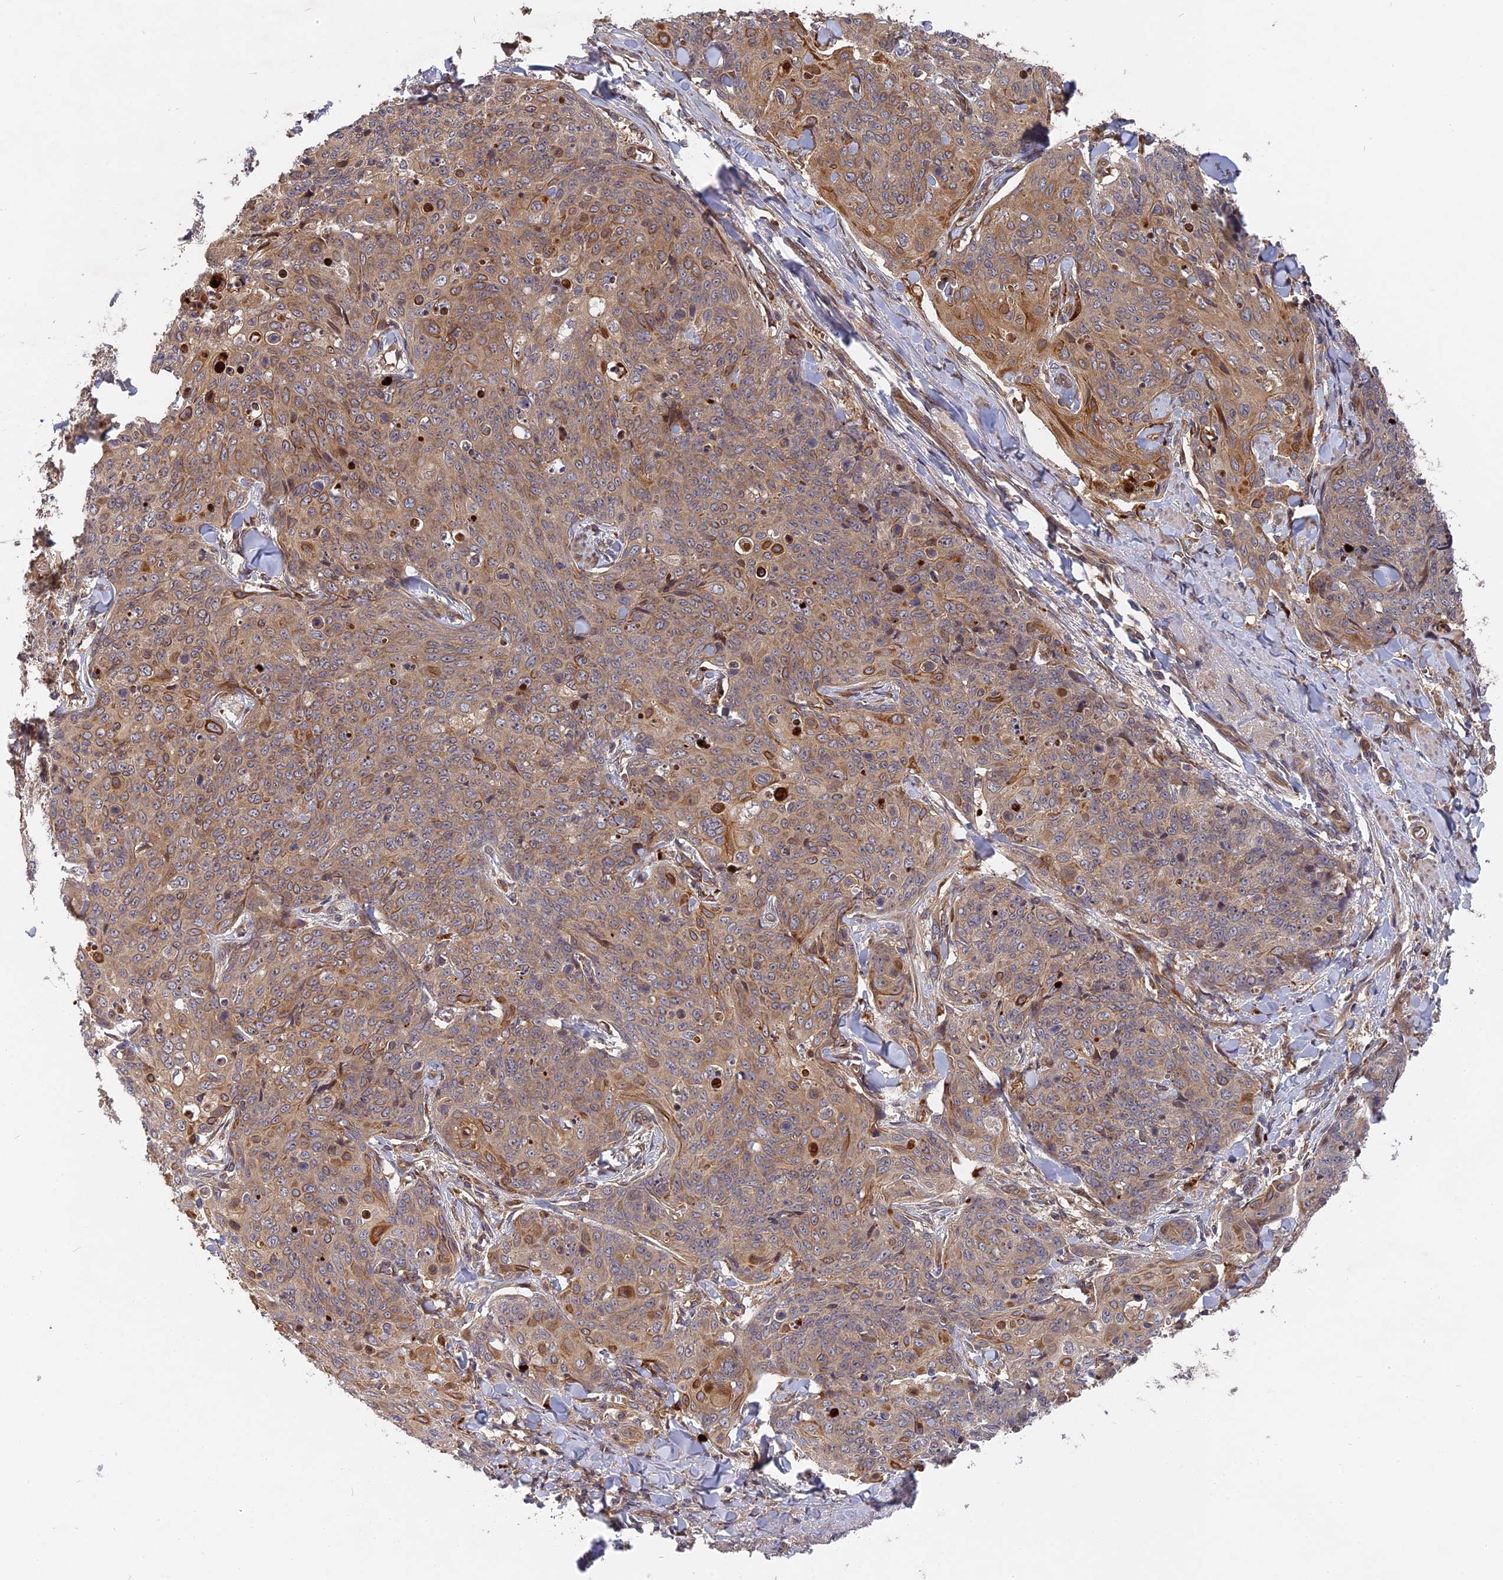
{"staining": {"intensity": "moderate", "quantity": "<25%", "location": "cytoplasmic/membranous"}, "tissue": "skin cancer", "cell_type": "Tumor cells", "image_type": "cancer", "snomed": [{"axis": "morphology", "description": "Squamous cell carcinoma, NOS"}, {"axis": "topography", "description": "Skin"}, {"axis": "topography", "description": "Vulva"}], "caption": "The photomicrograph exhibits immunohistochemical staining of skin cancer (squamous cell carcinoma). There is moderate cytoplasmic/membranous positivity is identified in about <25% of tumor cells.", "gene": "TMUB2", "patient": {"sex": "female", "age": 85}}